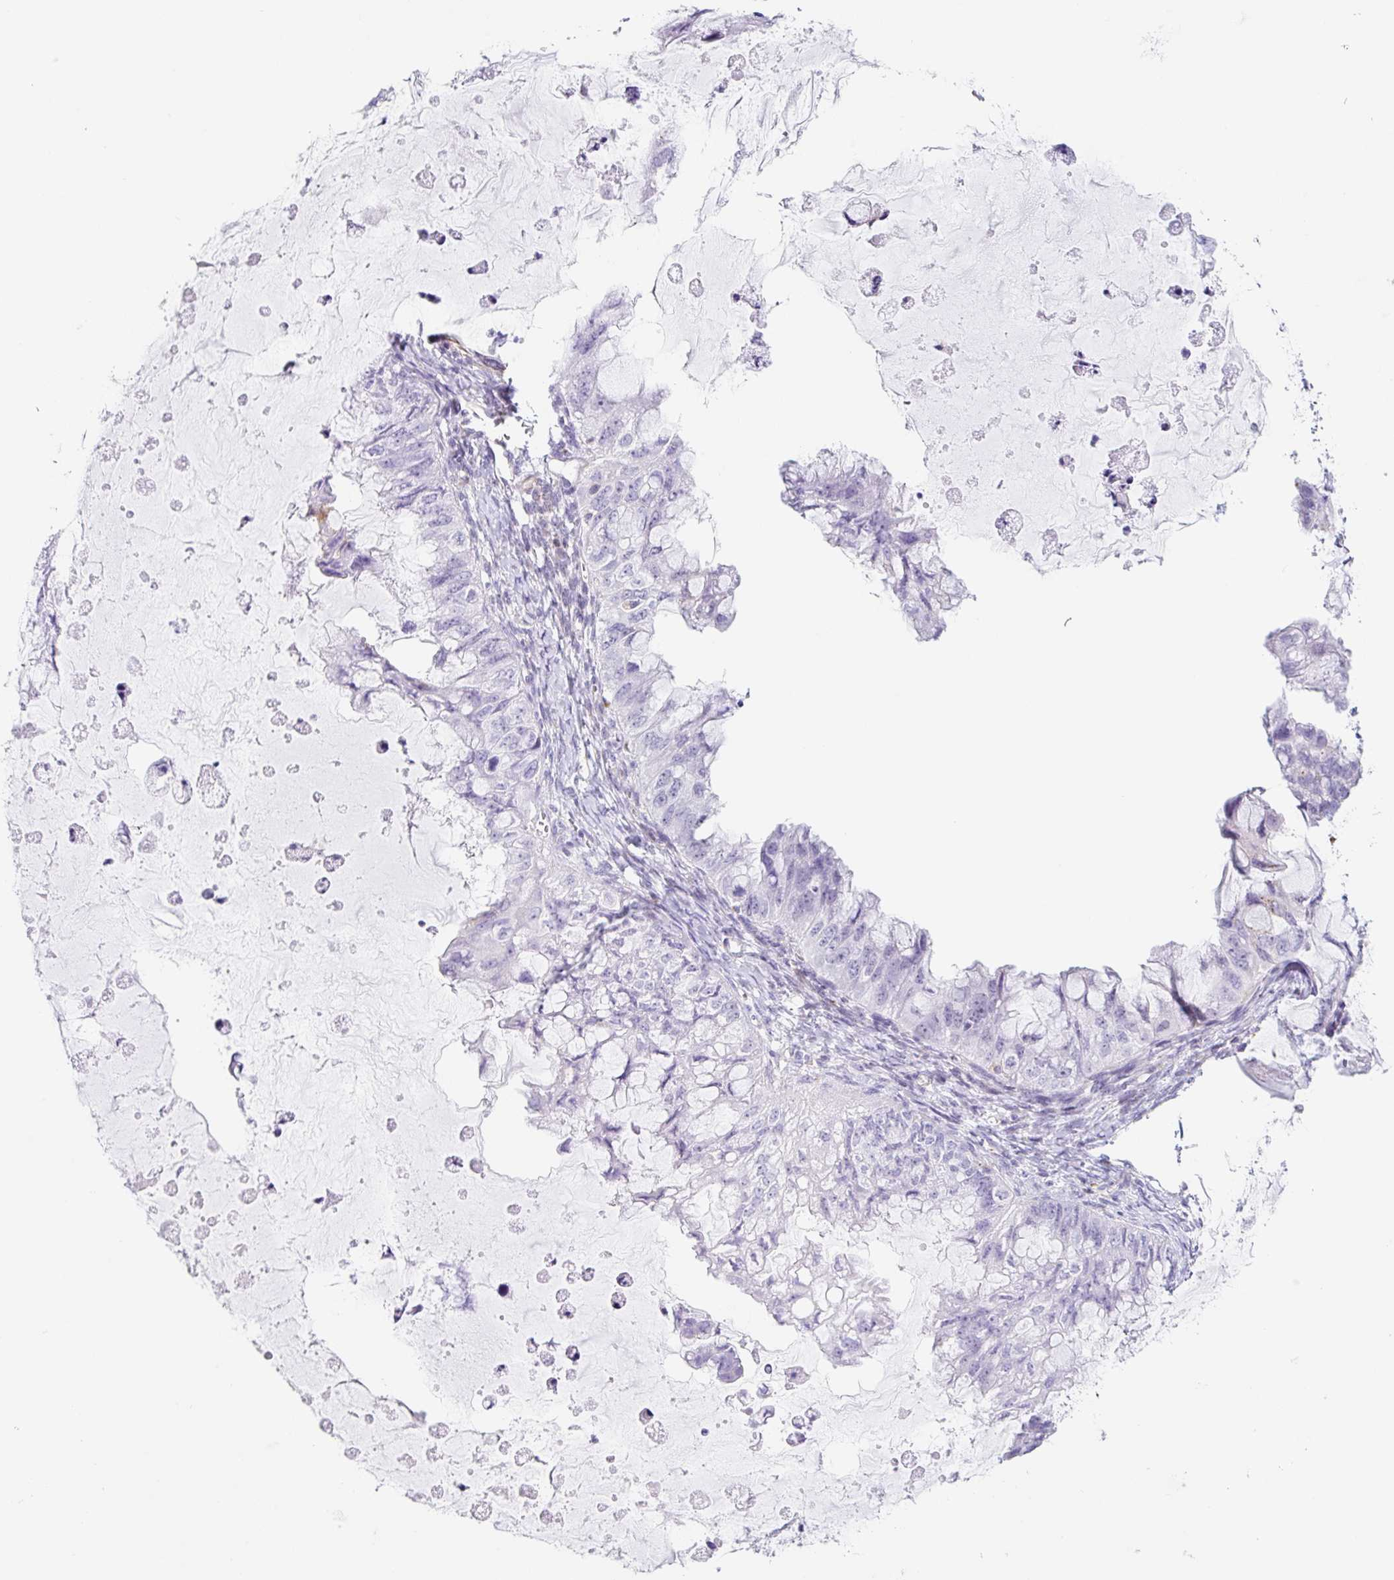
{"staining": {"intensity": "negative", "quantity": "none", "location": "none"}, "tissue": "ovarian cancer", "cell_type": "Tumor cells", "image_type": "cancer", "snomed": [{"axis": "morphology", "description": "Cystadenocarcinoma, mucinous, NOS"}, {"axis": "topography", "description": "Ovary"}], "caption": "Immunohistochemistry of human ovarian mucinous cystadenocarcinoma shows no staining in tumor cells.", "gene": "DKK4", "patient": {"sex": "female", "age": 72}}